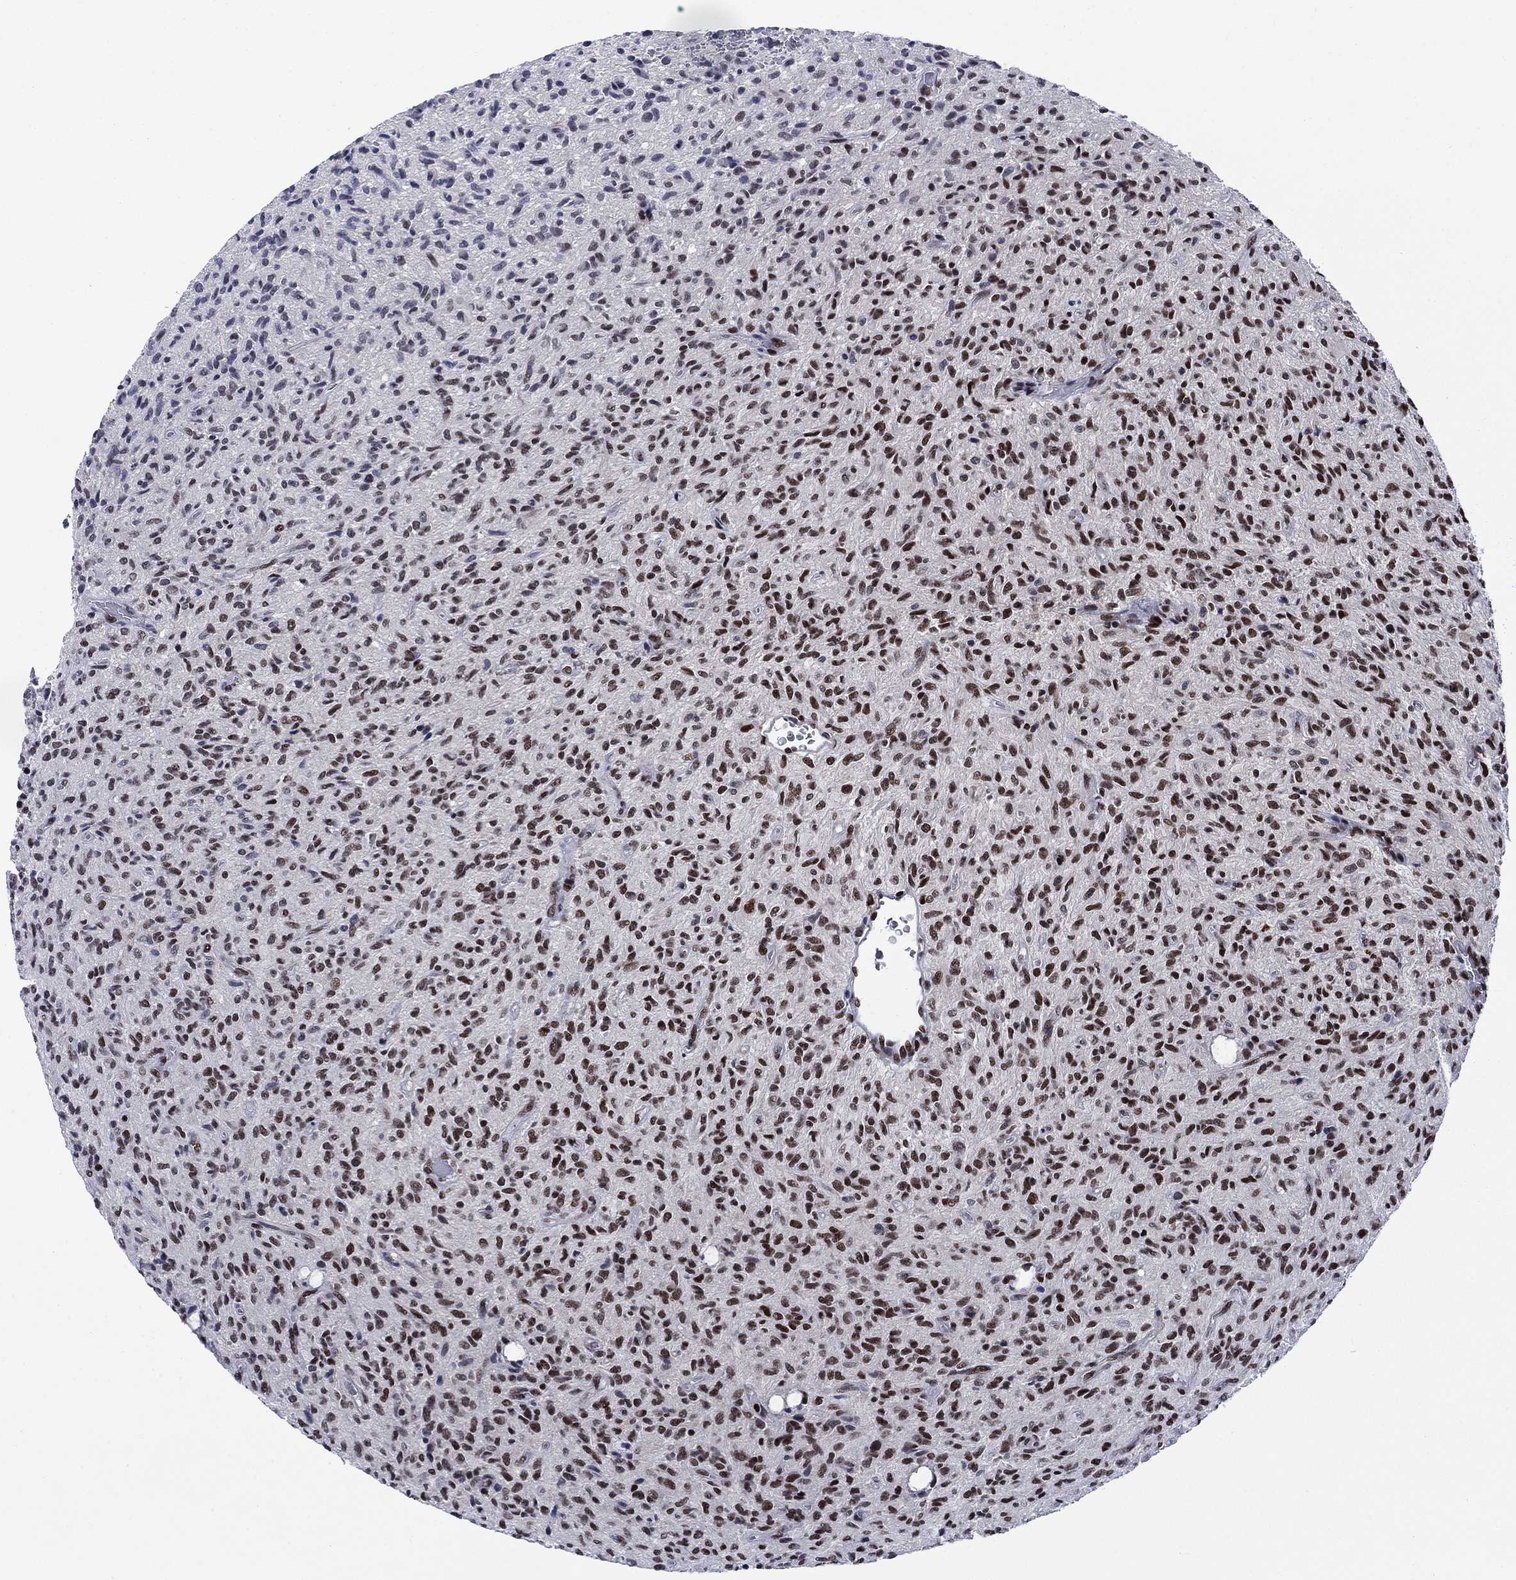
{"staining": {"intensity": "moderate", "quantity": "25%-75%", "location": "nuclear"}, "tissue": "glioma", "cell_type": "Tumor cells", "image_type": "cancer", "snomed": [{"axis": "morphology", "description": "Glioma, malignant, High grade"}, {"axis": "topography", "description": "Brain"}], "caption": "The image exhibits a brown stain indicating the presence of a protein in the nuclear of tumor cells in high-grade glioma (malignant).", "gene": "RPRD1B", "patient": {"sex": "male", "age": 64}}